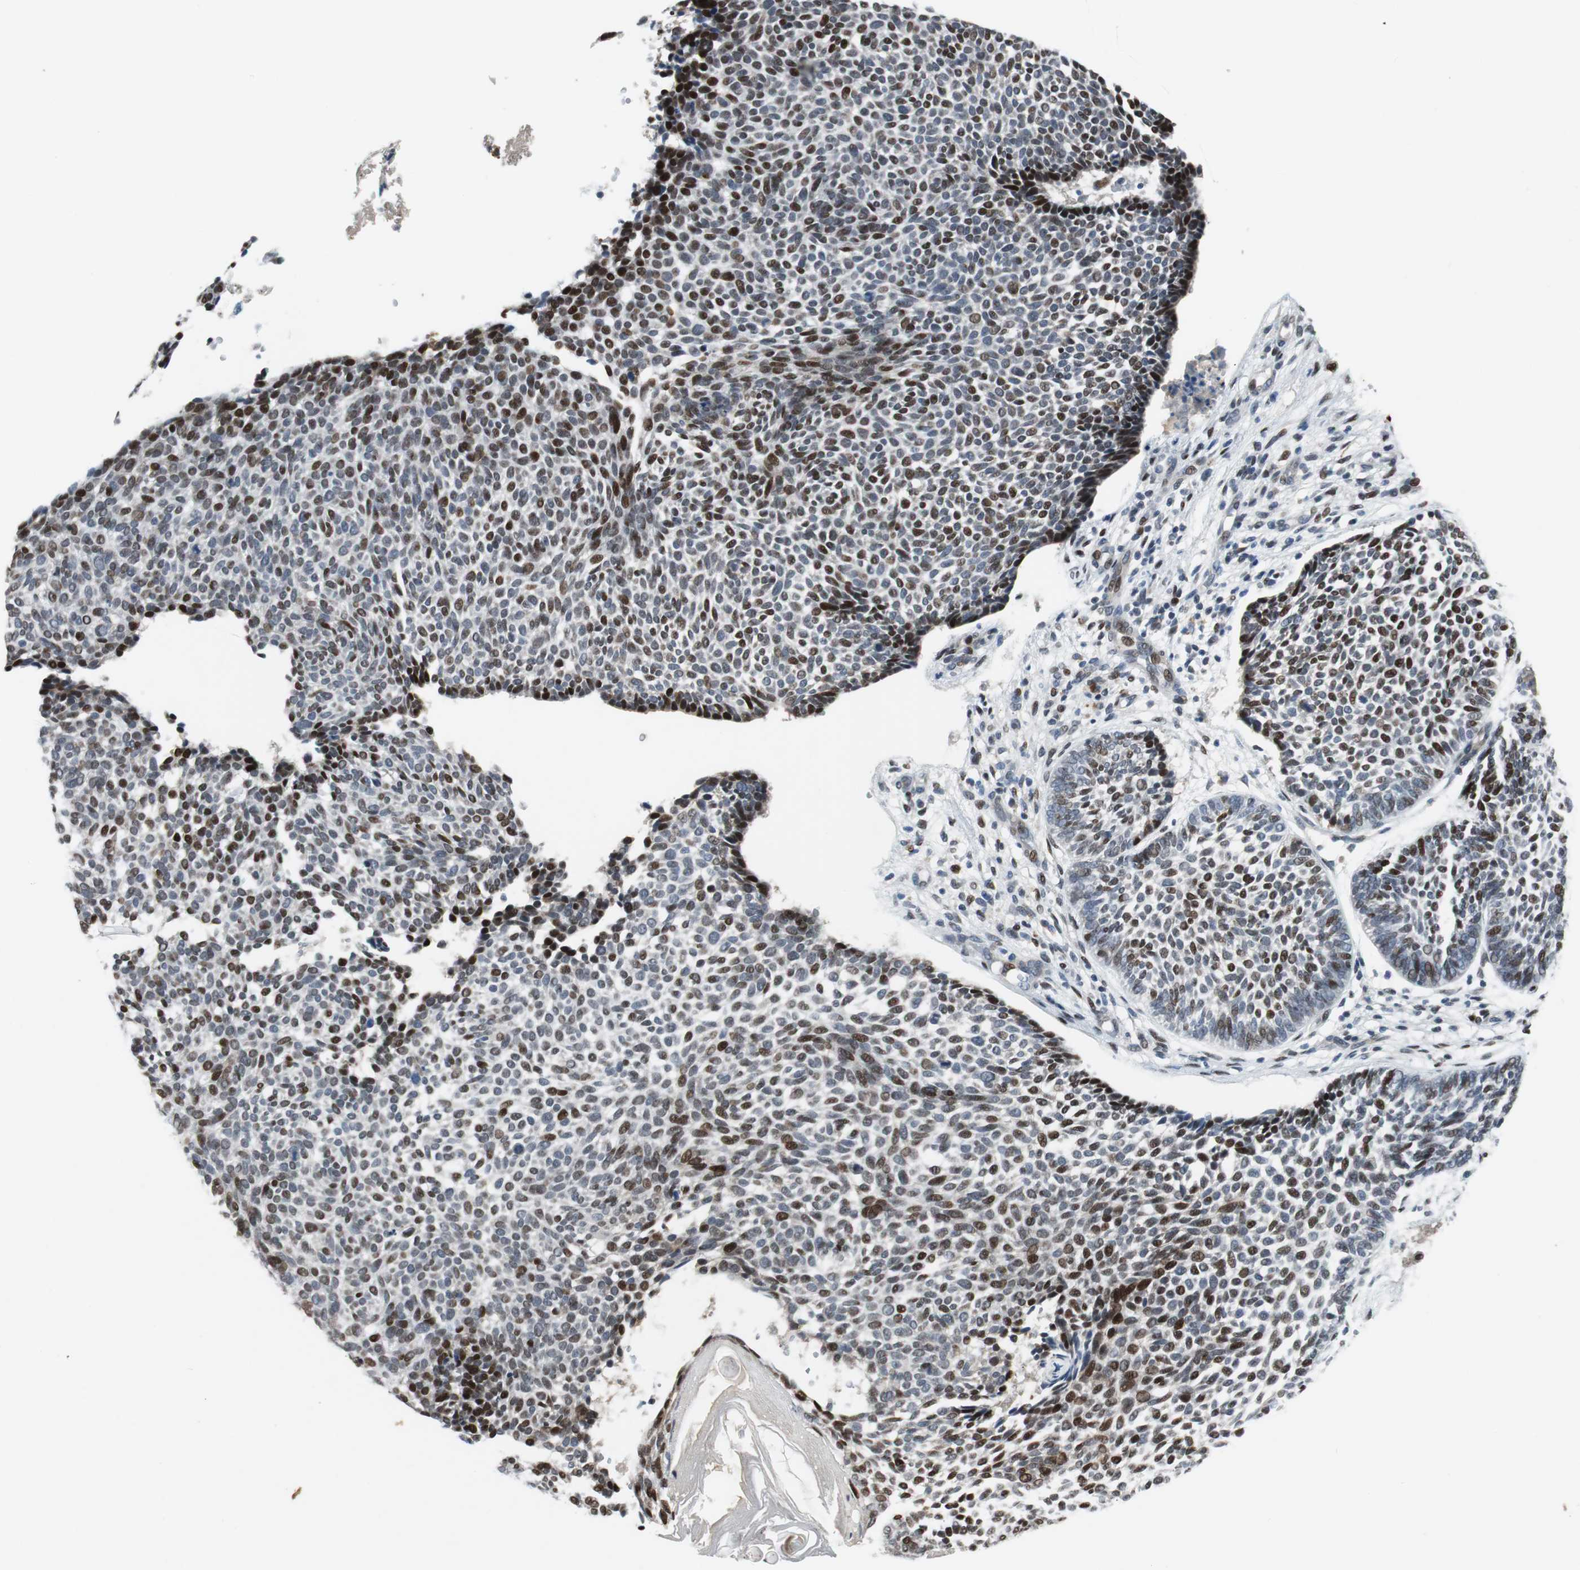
{"staining": {"intensity": "moderate", "quantity": "25%-75%", "location": "nuclear"}, "tissue": "skin cancer", "cell_type": "Tumor cells", "image_type": "cancer", "snomed": [{"axis": "morphology", "description": "Normal tissue, NOS"}, {"axis": "morphology", "description": "Basal cell carcinoma"}, {"axis": "topography", "description": "Skin"}], "caption": "Immunohistochemistry (IHC) photomicrograph of human skin cancer (basal cell carcinoma) stained for a protein (brown), which exhibits medium levels of moderate nuclear expression in approximately 25%-75% of tumor cells.", "gene": "AJUBA", "patient": {"sex": "male", "age": 87}}